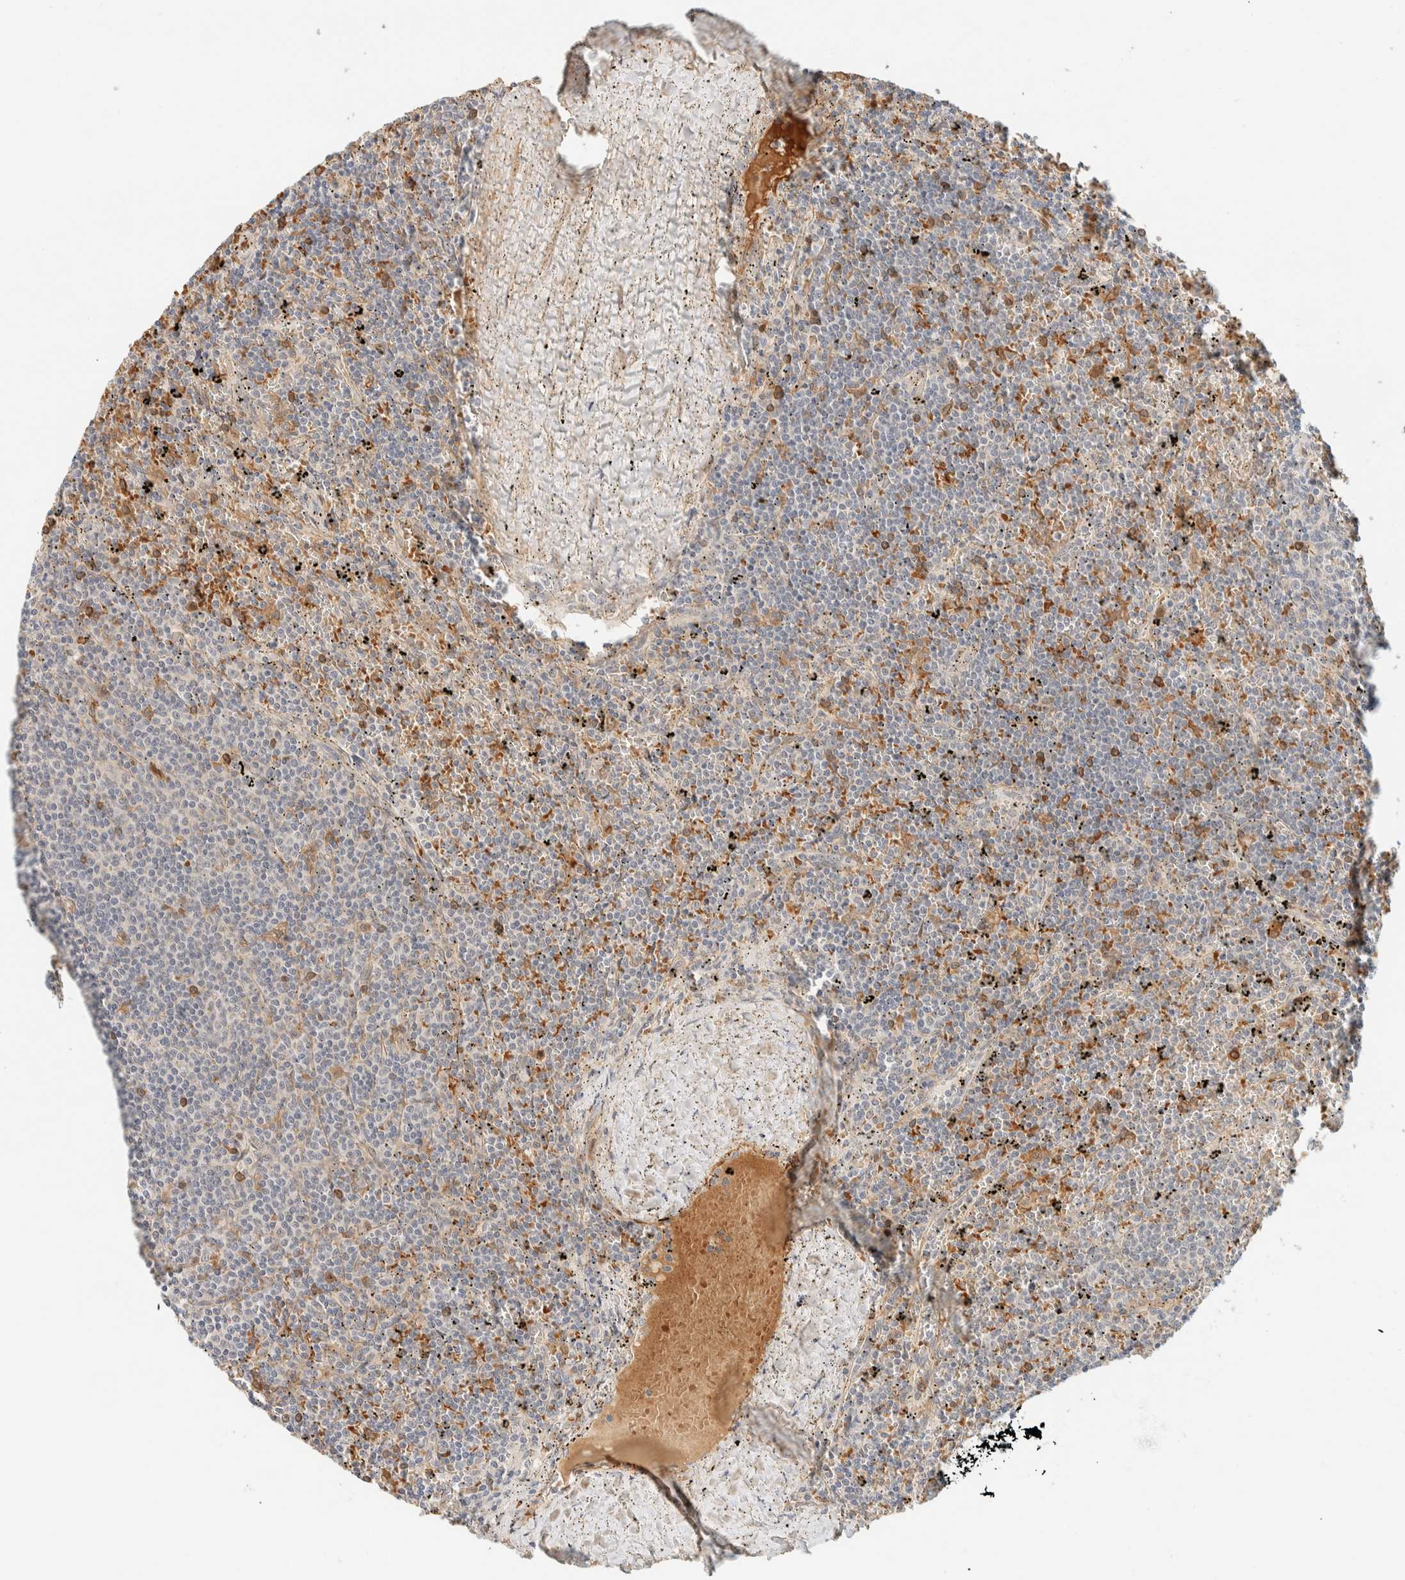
{"staining": {"intensity": "negative", "quantity": "none", "location": "none"}, "tissue": "lymphoma", "cell_type": "Tumor cells", "image_type": "cancer", "snomed": [{"axis": "morphology", "description": "Malignant lymphoma, non-Hodgkin's type, Low grade"}, {"axis": "topography", "description": "Spleen"}], "caption": "This is a photomicrograph of immunohistochemistry staining of lymphoma, which shows no positivity in tumor cells.", "gene": "TNK1", "patient": {"sex": "female", "age": 50}}